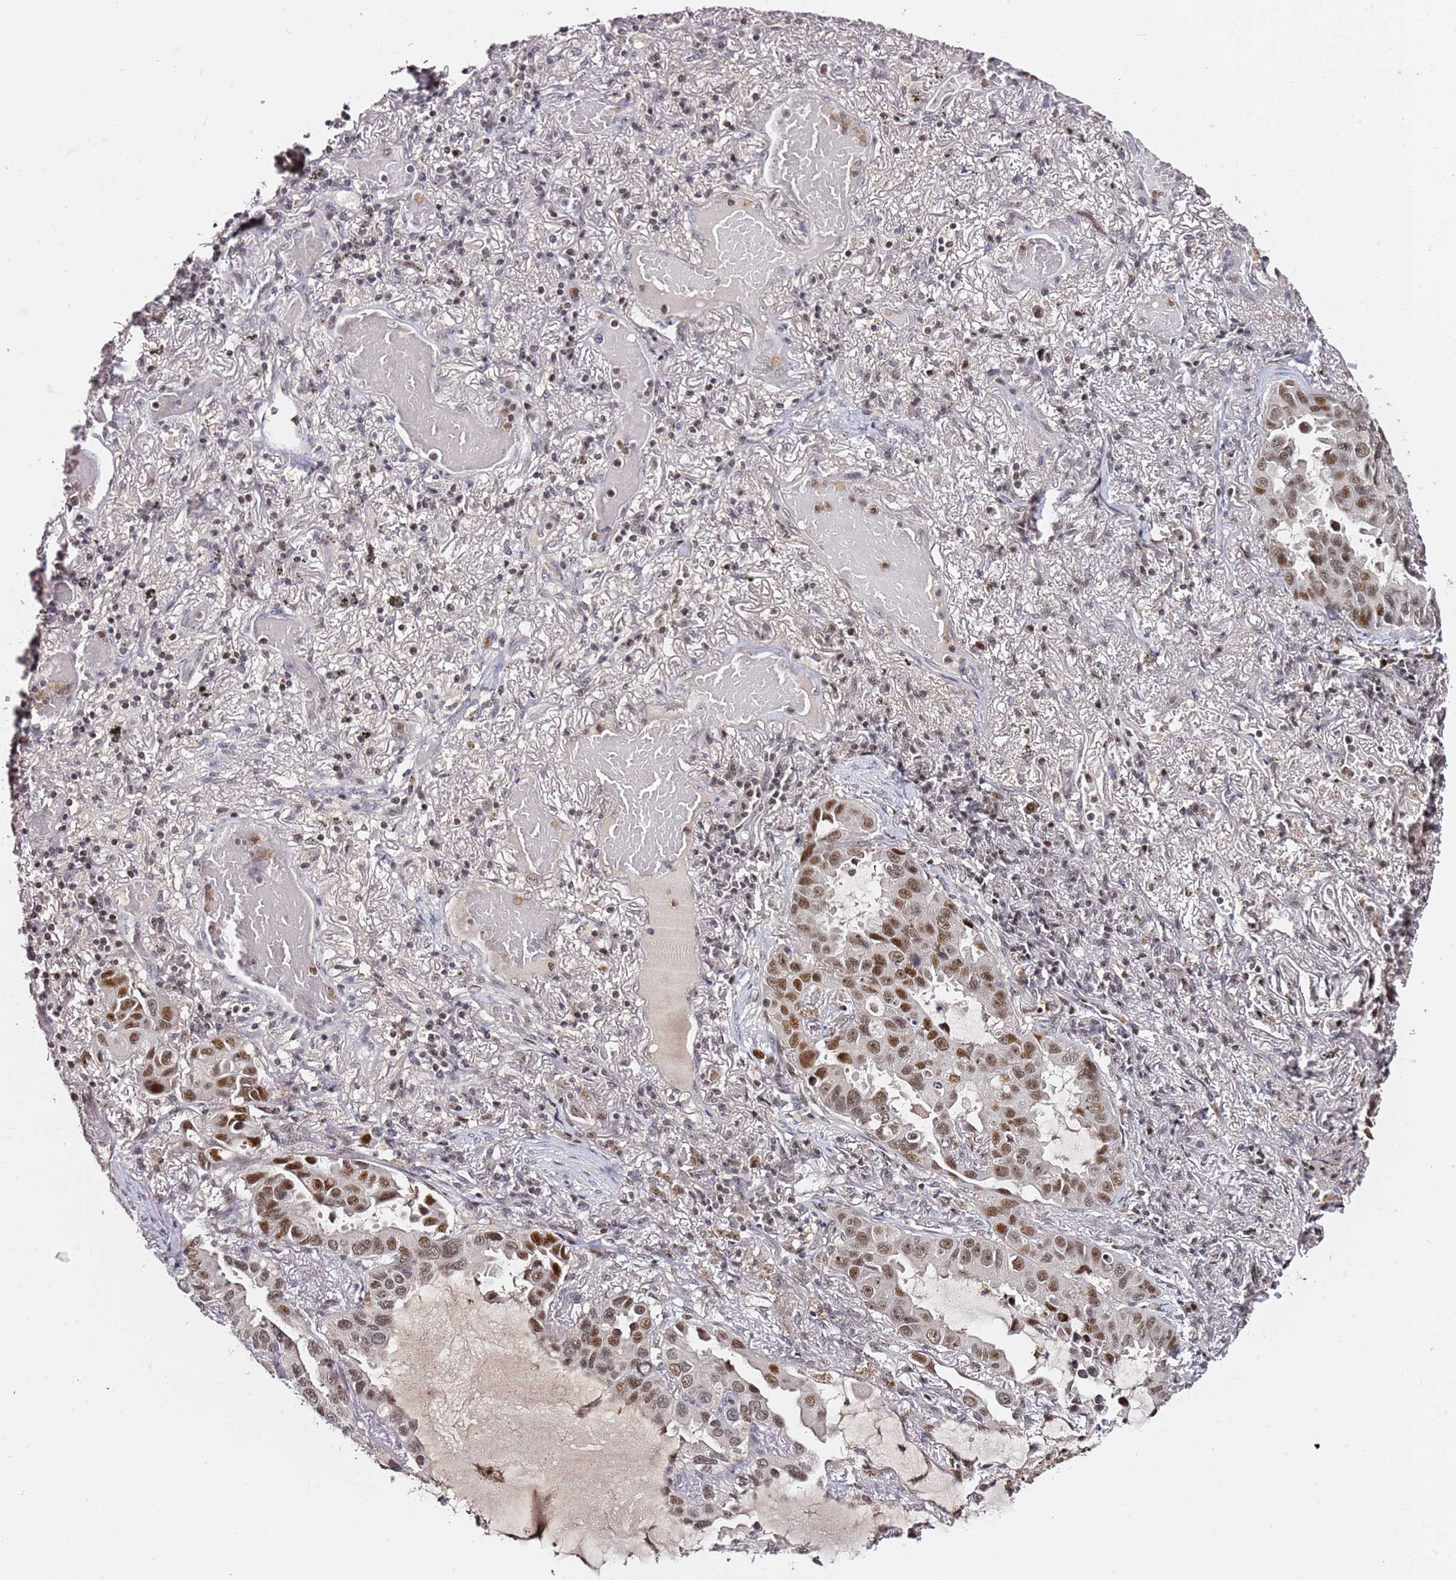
{"staining": {"intensity": "moderate", "quantity": ">75%", "location": "nuclear"}, "tissue": "lung cancer", "cell_type": "Tumor cells", "image_type": "cancer", "snomed": [{"axis": "morphology", "description": "Adenocarcinoma, NOS"}, {"axis": "topography", "description": "Lung"}], "caption": "There is medium levels of moderate nuclear positivity in tumor cells of adenocarcinoma (lung), as demonstrated by immunohistochemical staining (brown color).", "gene": "FCF1", "patient": {"sex": "male", "age": 64}}